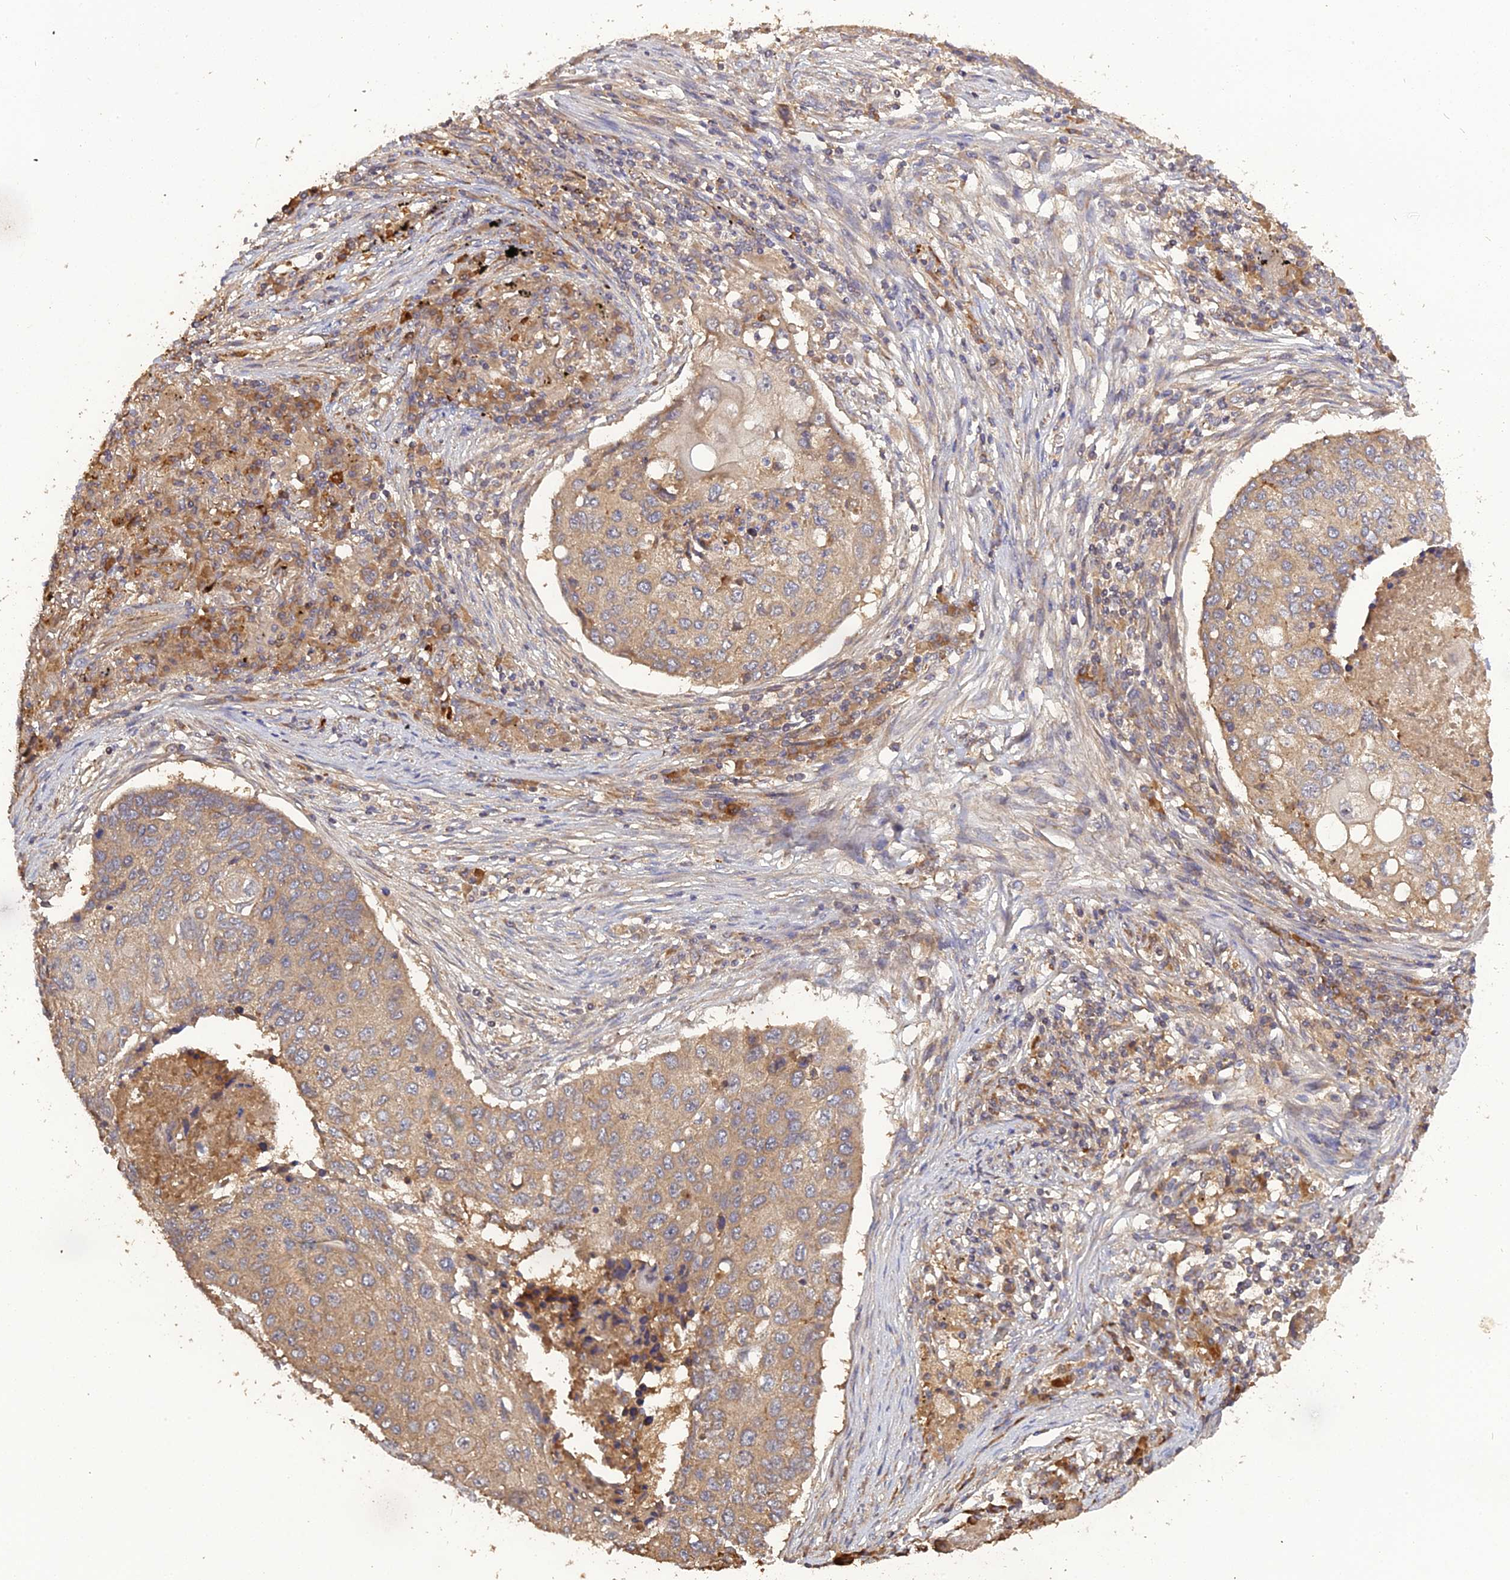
{"staining": {"intensity": "weak", "quantity": "25%-75%", "location": "cytoplasmic/membranous"}, "tissue": "lung cancer", "cell_type": "Tumor cells", "image_type": "cancer", "snomed": [{"axis": "morphology", "description": "Squamous cell carcinoma, NOS"}, {"axis": "topography", "description": "Lung"}], "caption": "A brown stain labels weak cytoplasmic/membranous staining of a protein in lung squamous cell carcinoma tumor cells. (DAB (3,3'-diaminobenzidine) = brown stain, brightfield microscopy at high magnification).", "gene": "ARHGAP40", "patient": {"sex": "female", "age": 63}}